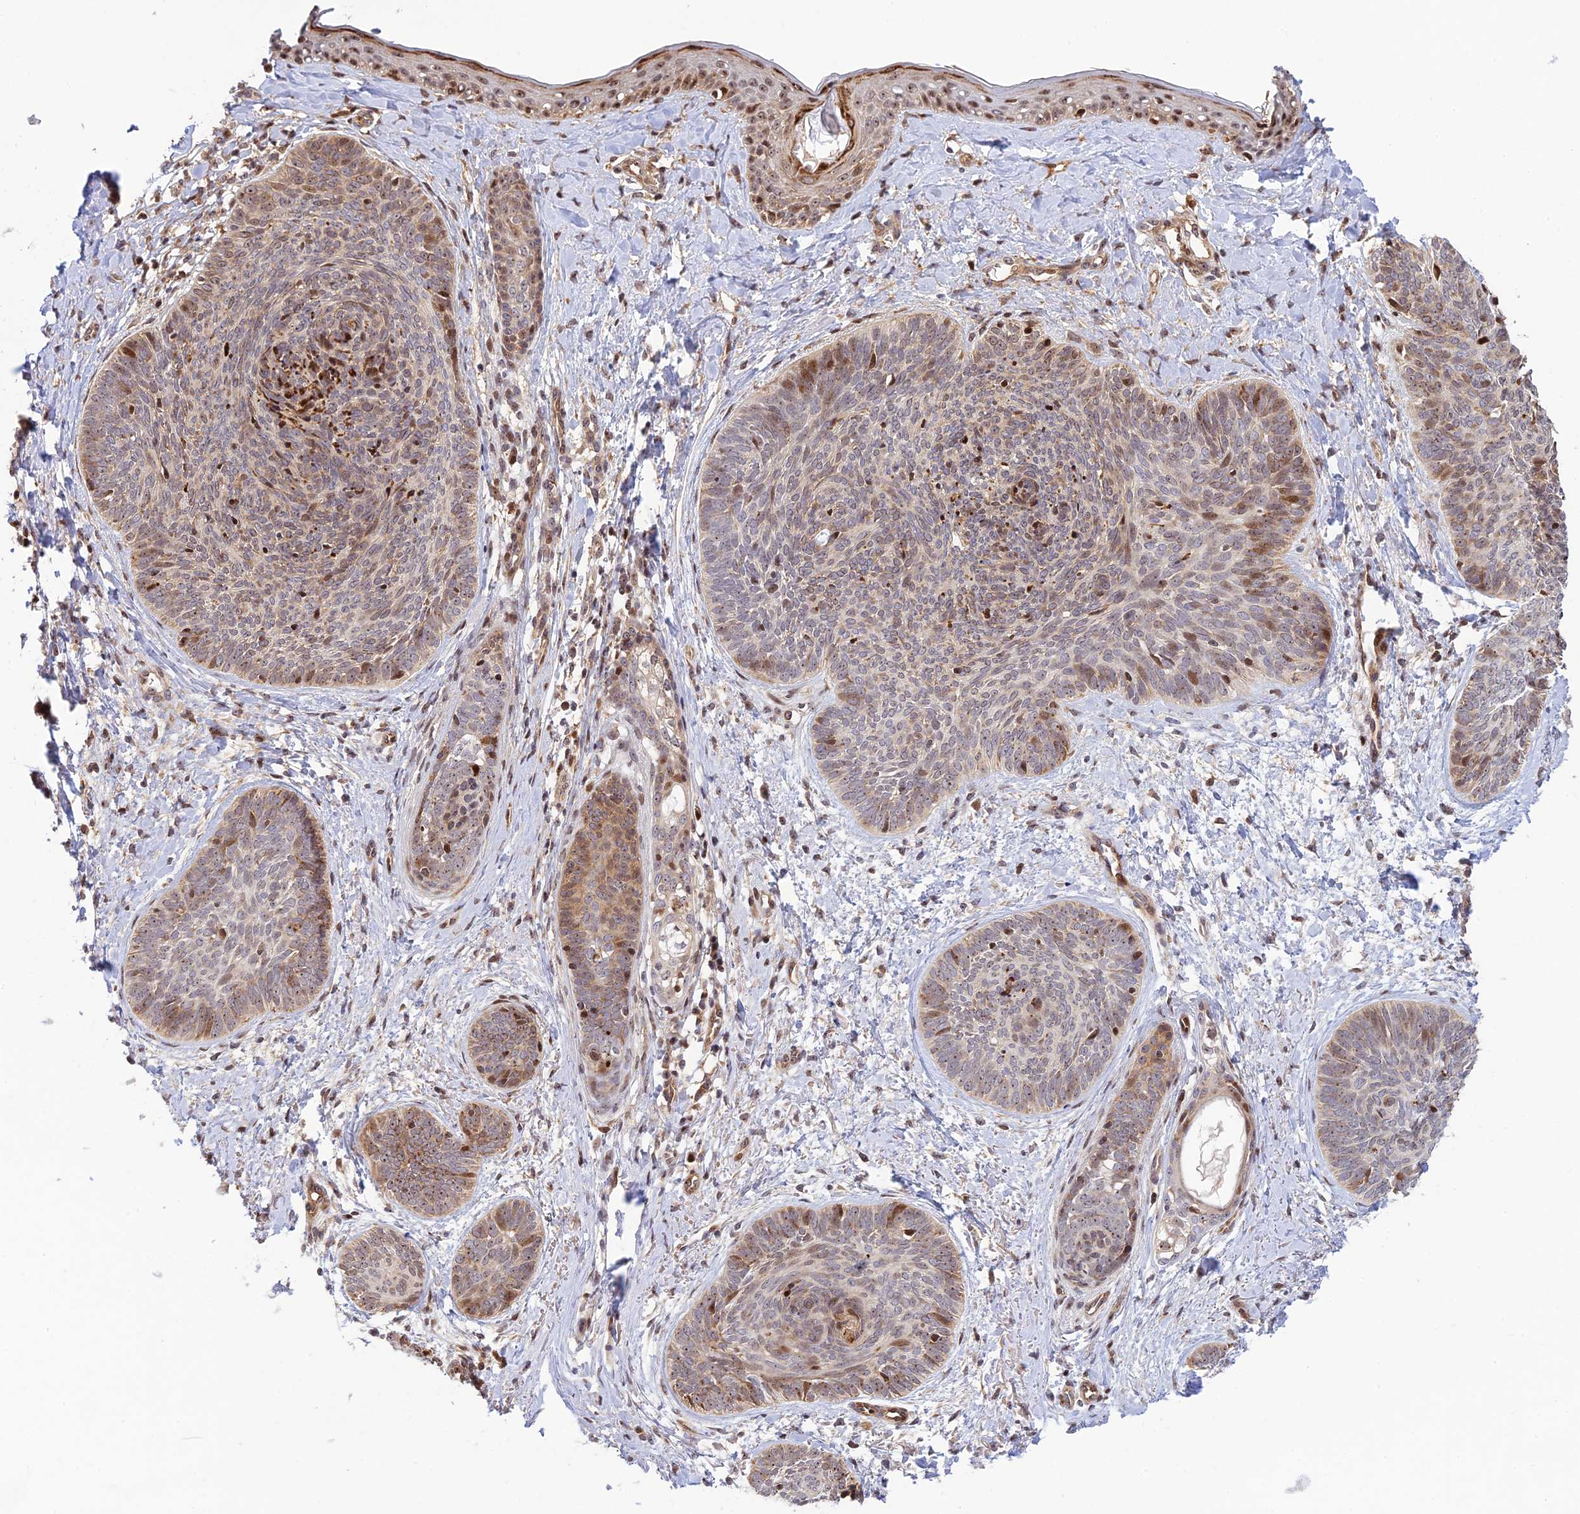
{"staining": {"intensity": "moderate", "quantity": "<25%", "location": "nuclear"}, "tissue": "skin cancer", "cell_type": "Tumor cells", "image_type": "cancer", "snomed": [{"axis": "morphology", "description": "Basal cell carcinoma"}, {"axis": "topography", "description": "Skin"}], "caption": "The image displays immunohistochemical staining of skin cancer. There is moderate nuclear positivity is identified in about <25% of tumor cells. Nuclei are stained in blue.", "gene": "UFSP2", "patient": {"sex": "female", "age": 81}}